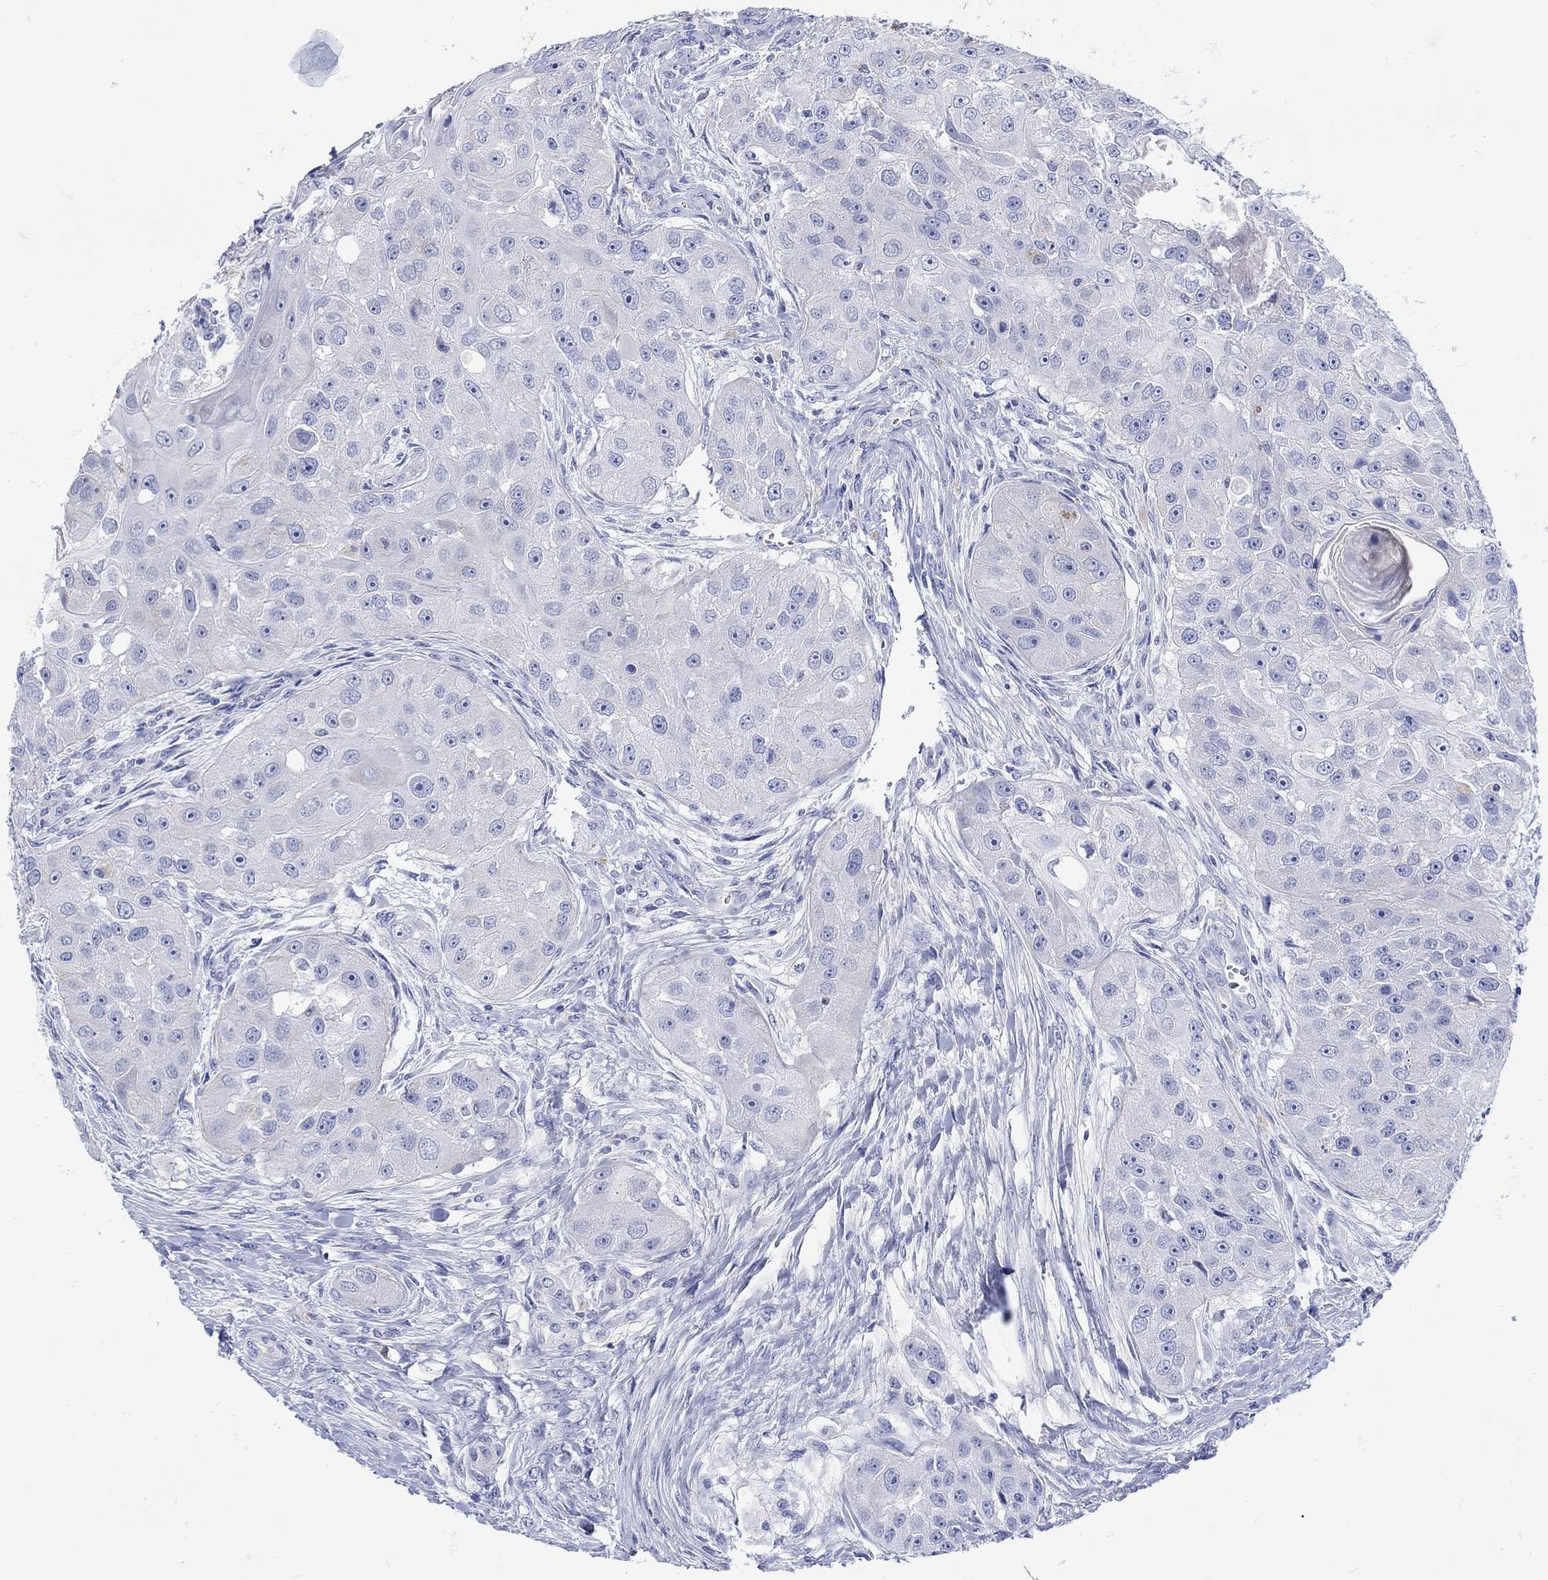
{"staining": {"intensity": "negative", "quantity": "none", "location": "none"}, "tissue": "head and neck cancer", "cell_type": "Tumor cells", "image_type": "cancer", "snomed": [{"axis": "morphology", "description": "Normal tissue, NOS"}, {"axis": "morphology", "description": "Squamous cell carcinoma, NOS"}, {"axis": "topography", "description": "Skeletal muscle"}, {"axis": "topography", "description": "Head-Neck"}], "caption": "Tumor cells are negative for protein expression in human head and neck squamous cell carcinoma.", "gene": "ANKMY1", "patient": {"sex": "male", "age": 51}}